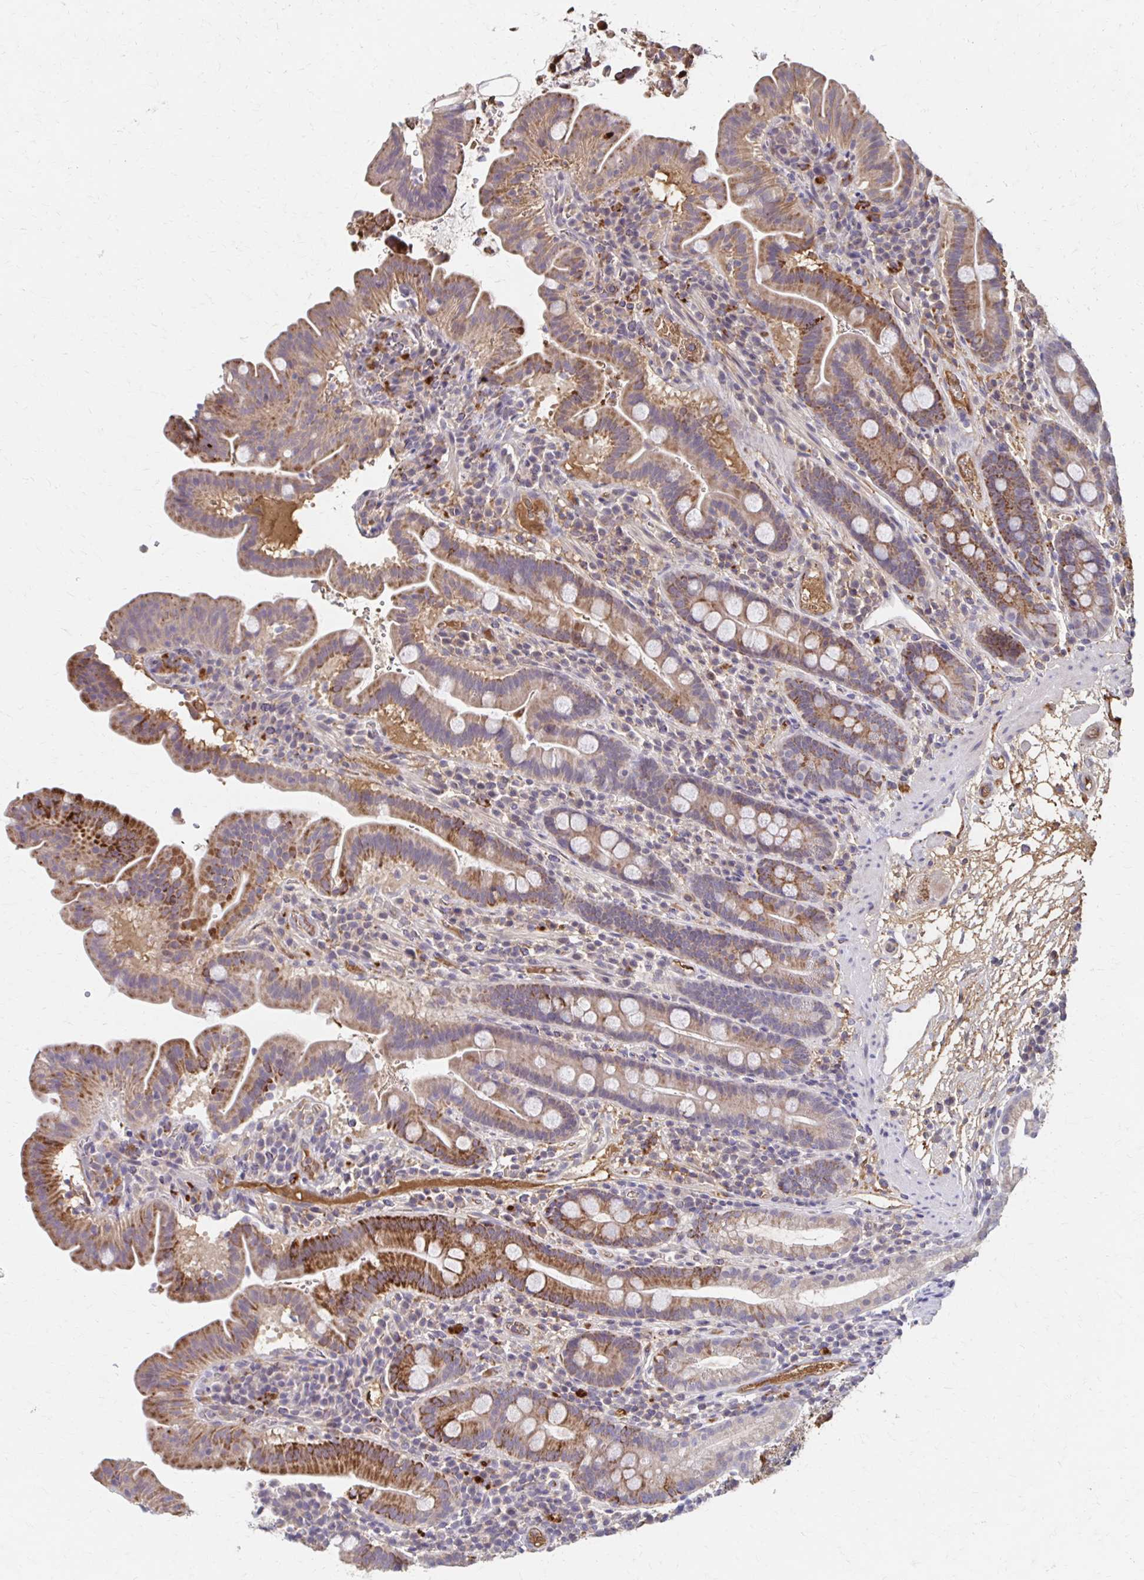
{"staining": {"intensity": "strong", "quantity": ">75%", "location": "cytoplasmic/membranous"}, "tissue": "small intestine", "cell_type": "Glandular cells", "image_type": "normal", "snomed": [{"axis": "morphology", "description": "Normal tissue, NOS"}, {"axis": "topography", "description": "Small intestine"}], "caption": "This is an image of immunohistochemistry (IHC) staining of unremarkable small intestine, which shows strong expression in the cytoplasmic/membranous of glandular cells.", "gene": "HMGCS2", "patient": {"sex": "male", "age": 26}}